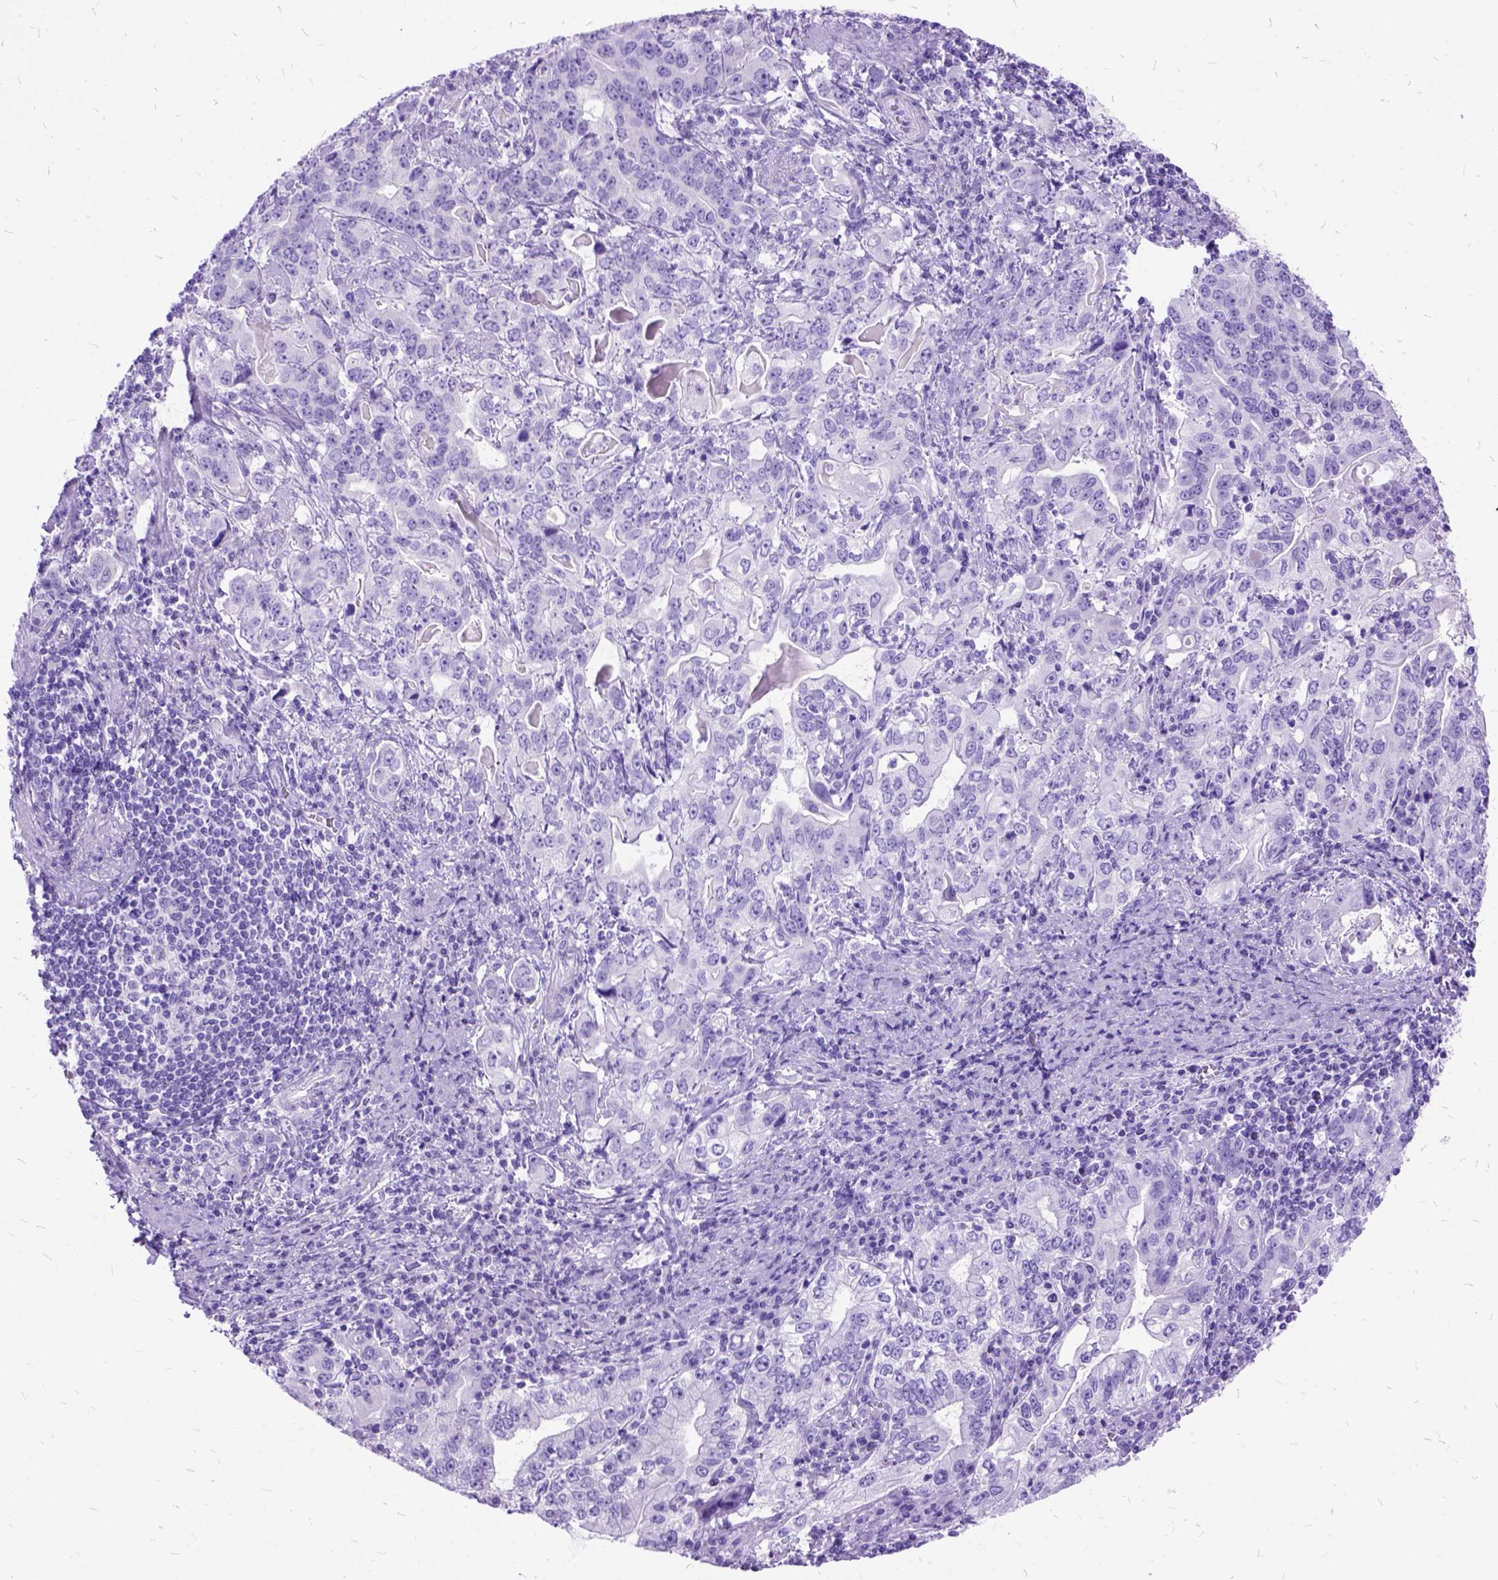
{"staining": {"intensity": "negative", "quantity": "none", "location": "none"}, "tissue": "stomach cancer", "cell_type": "Tumor cells", "image_type": "cancer", "snomed": [{"axis": "morphology", "description": "Adenocarcinoma, NOS"}, {"axis": "topography", "description": "Stomach, lower"}], "caption": "A high-resolution histopathology image shows immunohistochemistry (IHC) staining of stomach cancer, which reveals no significant positivity in tumor cells.", "gene": "DNAH2", "patient": {"sex": "female", "age": 72}}